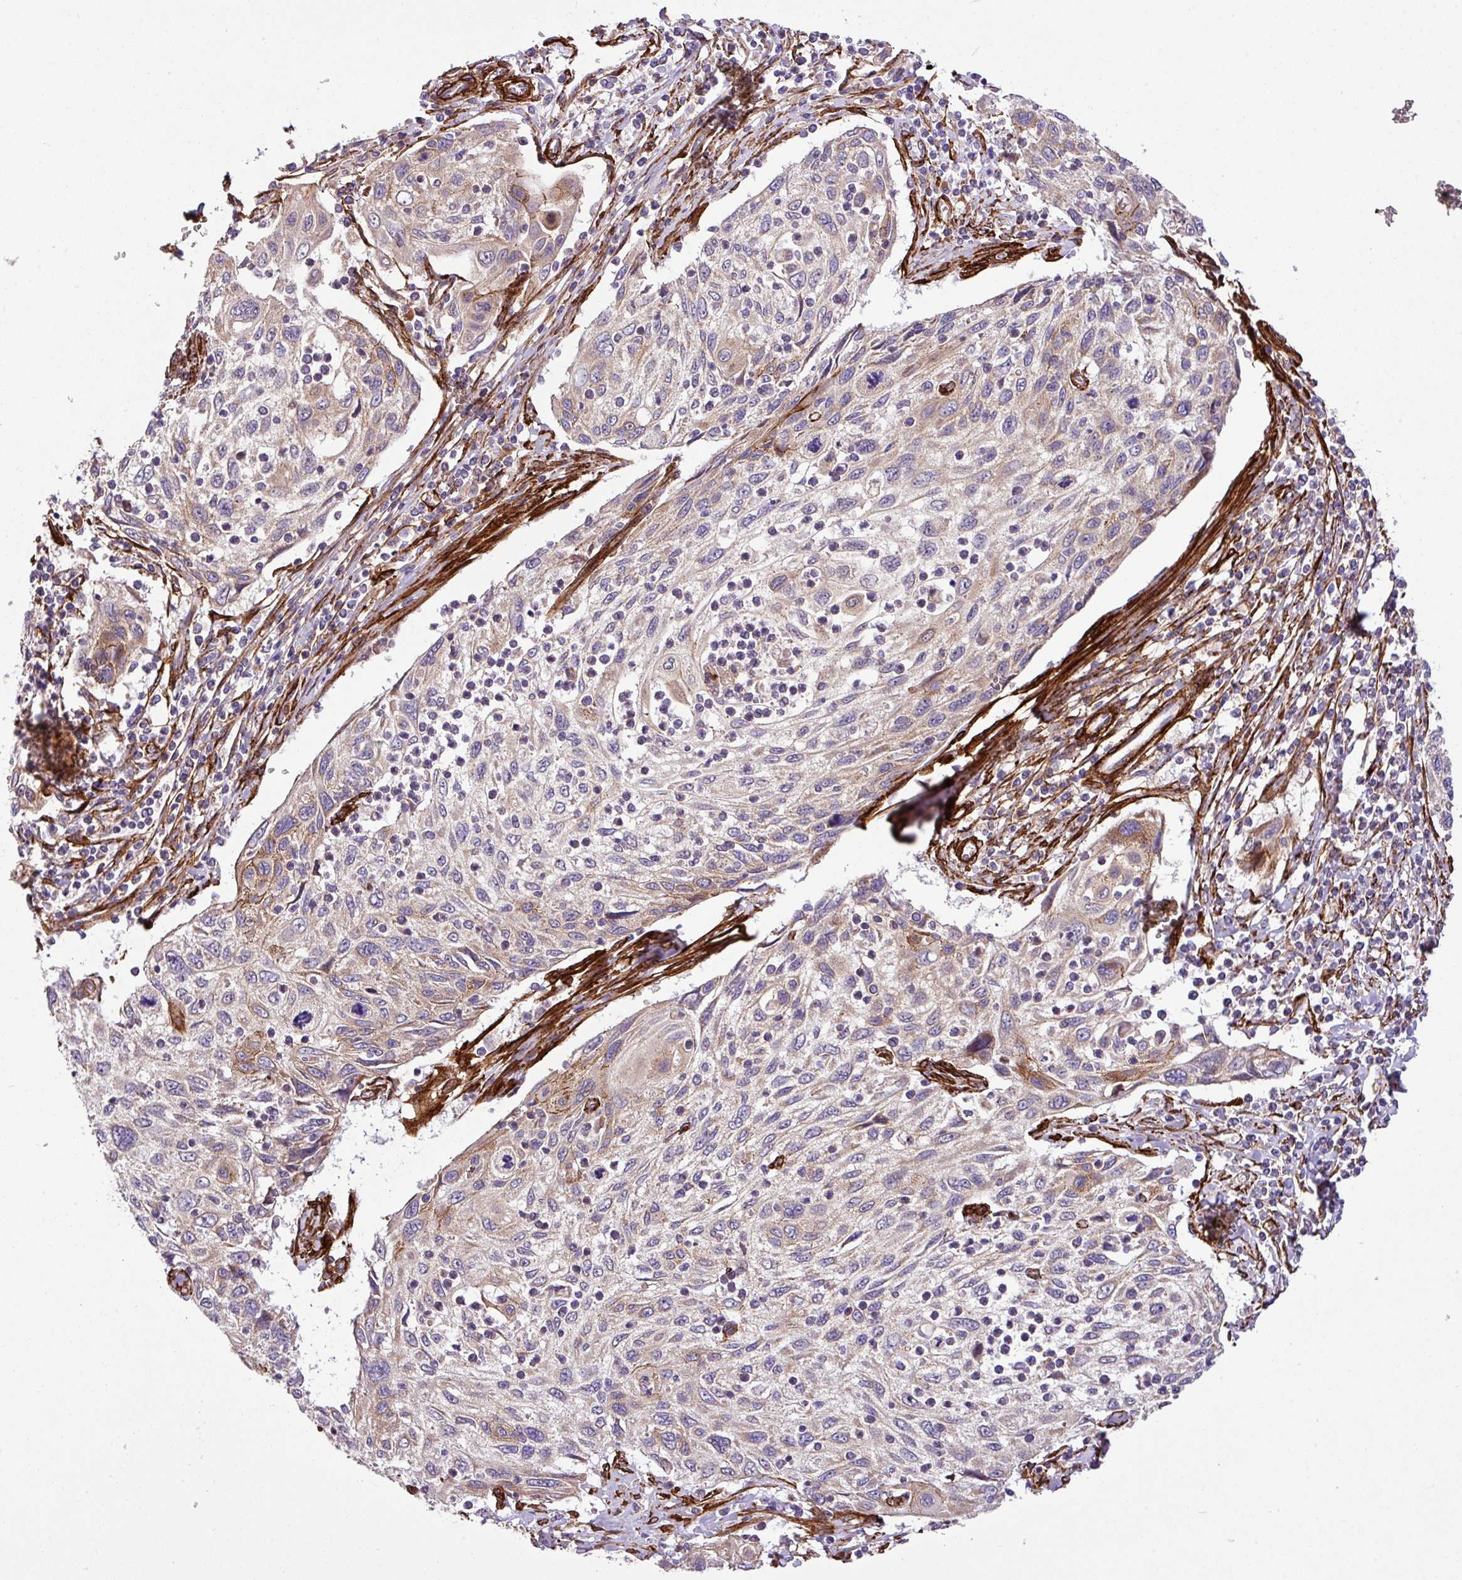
{"staining": {"intensity": "weak", "quantity": "<25%", "location": "cytoplasmic/membranous"}, "tissue": "cervical cancer", "cell_type": "Tumor cells", "image_type": "cancer", "snomed": [{"axis": "morphology", "description": "Squamous cell carcinoma, NOS"}, {"axis": "topography", "description": "Cervix"}], "caption": "A high-resolution micrograph shows immunohistochemistry (IHC) staining of cervical cancer (squamous cell carcinoma), which exhibits no significant staining in tumor cells.", "gene": "FAM47E", "patient": {"sex": "female", "age": 70}}